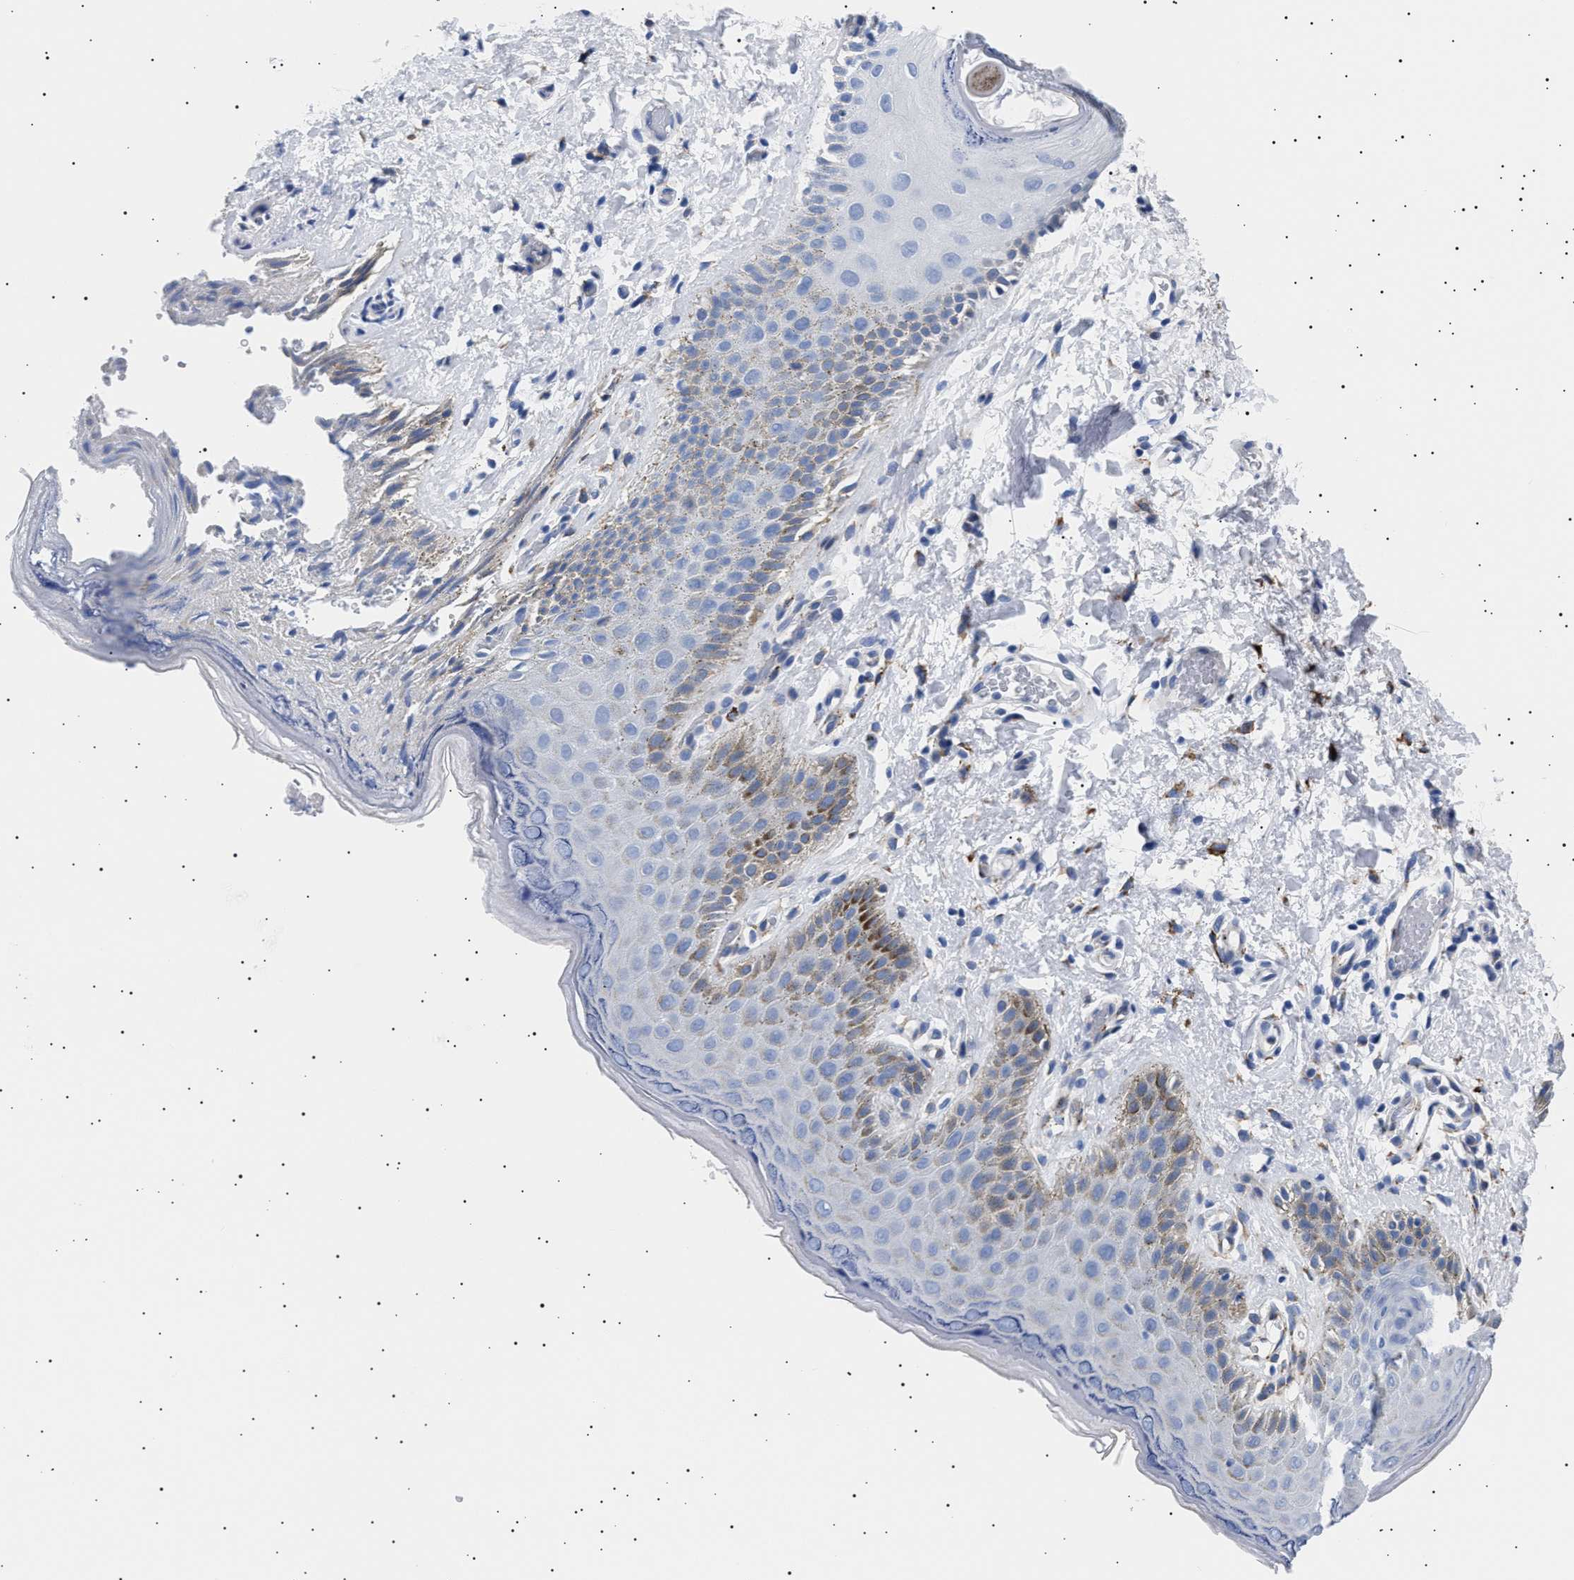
{"staining": {"intensity": "moderate", "quantity": "<25%", "location": "cytoplasmic/membranous"}, "tissue": "skin", "cell_type": "Epidermal cells", "image_type": "normal", "snomed": [{"axis": "morphology", "description": "Normal tissue, NOS"}, {"axis": "topography", "description": "Anal"}], "caption": "This micrograph exhibits benign skin stained with IHC to label a protein in brown. The cytoplasmic/membranous of epidermal cells show moderate positivity for the protein. Nuclei are counter-stained blue.", "gene": "HEMGN", "patient": {"sex": "male", "age": 44}}